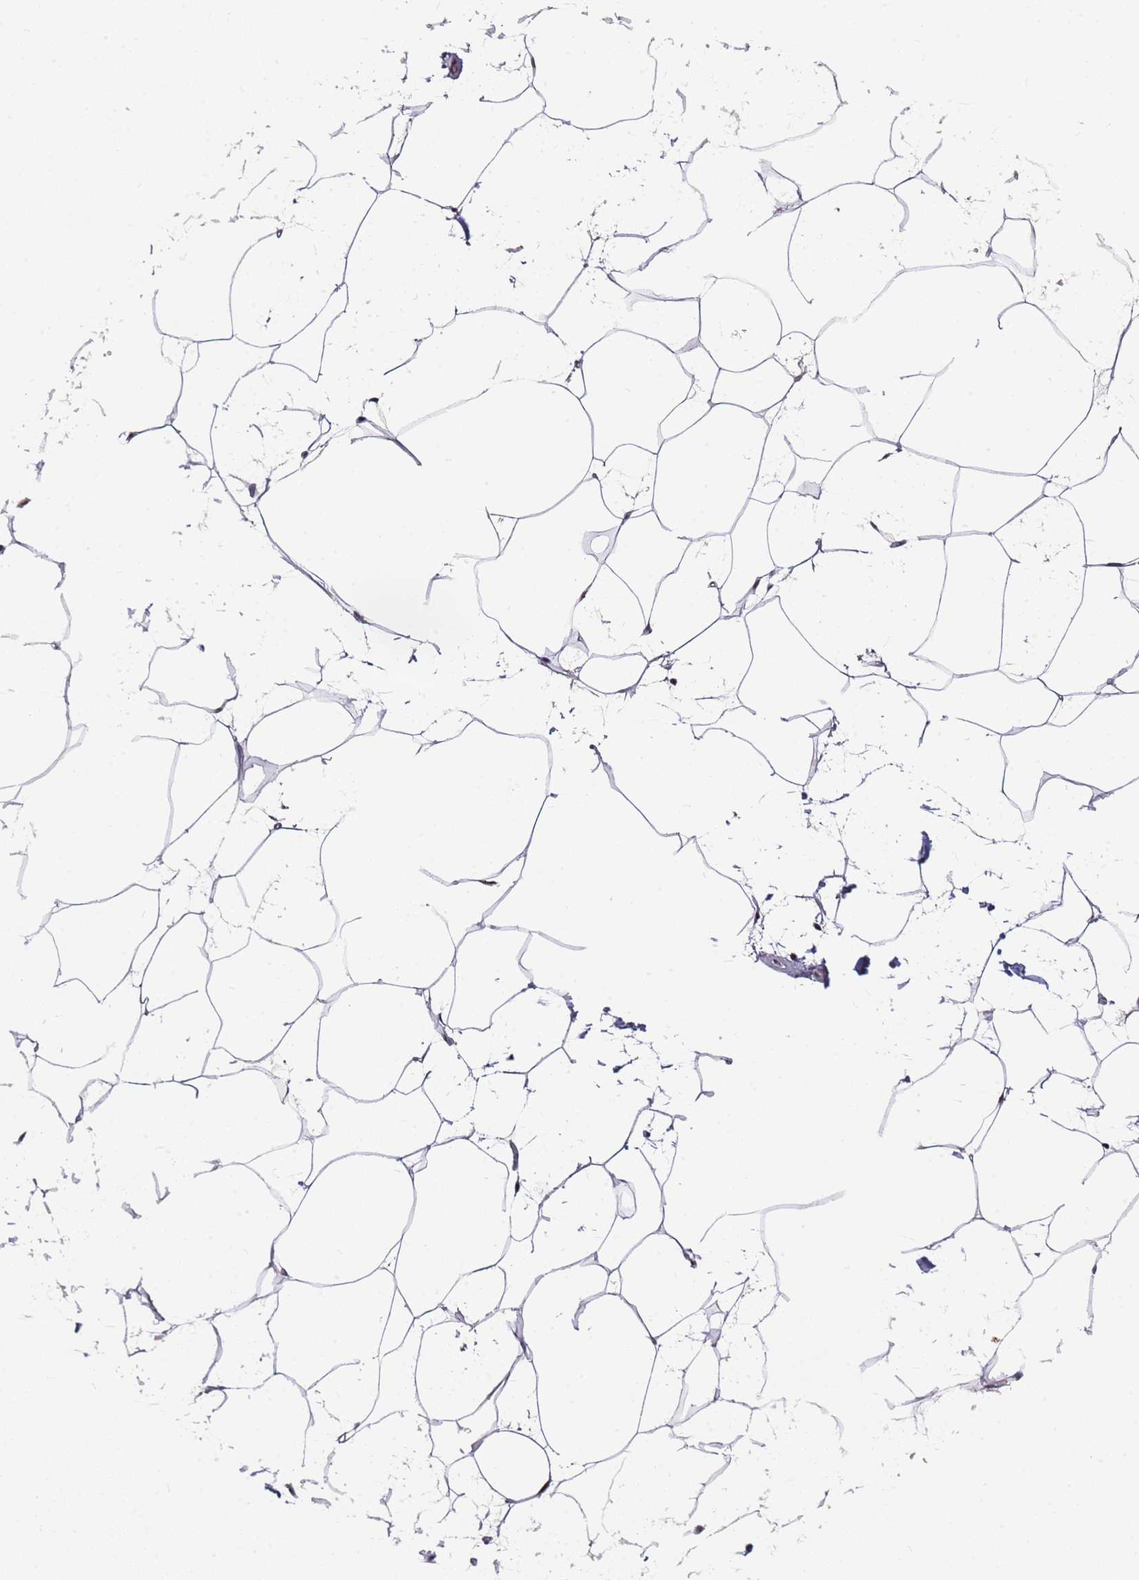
{"staining": {"intensity": "negative", "quantity": "none", "location": "none"}, "tissue": "adipose tissue", "cell_type": "Adipocytes", "image_type": "normal", "snomed": [{"axis": "morphology", "description": "Normal tissue, NOS"}, {"axis": "topography", "description": "Adipose tissue"}], "caption": "Immunohistochemistry histopathology image of unremarkable human adipose tissue stained for a protein (brown), which shows no positivity in adipocytes. Brightfield microscopy of IHC stained with DAB (brown) and hematoxylin (blue), captured at high magnification.", "gene": "FCF1", "patient": {"sex": "female", "age": 37}}